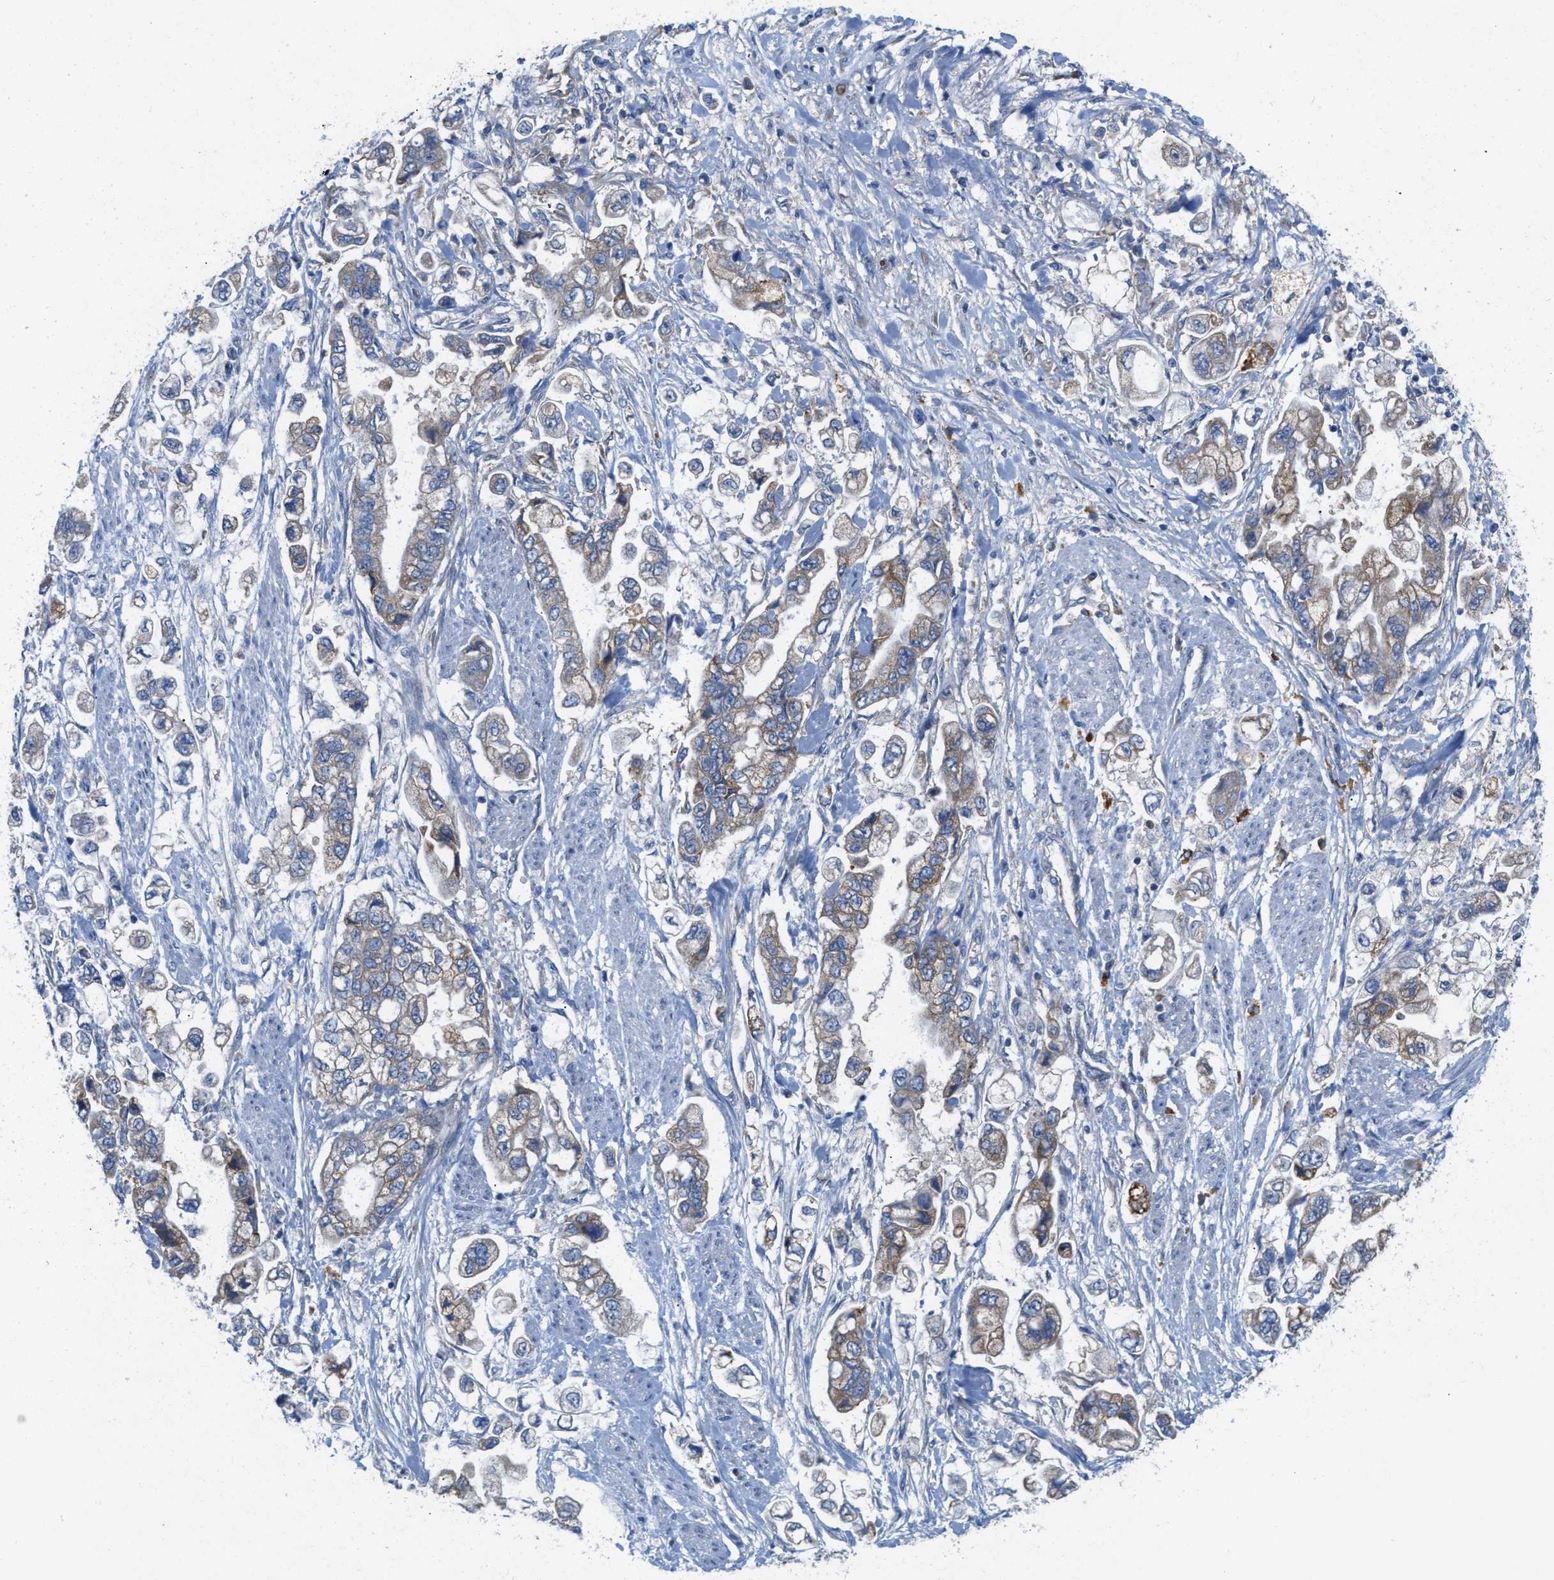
{"staining": {"intensity": "weak", "quantity": "25%-75%", "location": "cytoplasmic/membranous"}, "tissue": "stomach cancer", "cell_type": "Tumor cells", "image_type": "cancer", "snomed": [{"axis": "morphology", "description": "Normal tissue, NOS"}, {"axis": "morphology", "description": "Adenocarcinoma, NOS"}, {"axis": "topography", "description": "Stomach"}], "caption": "This micrograph exhibits IHC staining of human adenocarcinoma (stomach), with low weak cytoplasmic/membranous positivity in approximately 25%-75% of tumor cells.", "gene": "DYNC2I1", "patient": {"sex": "male", "age": 62}}